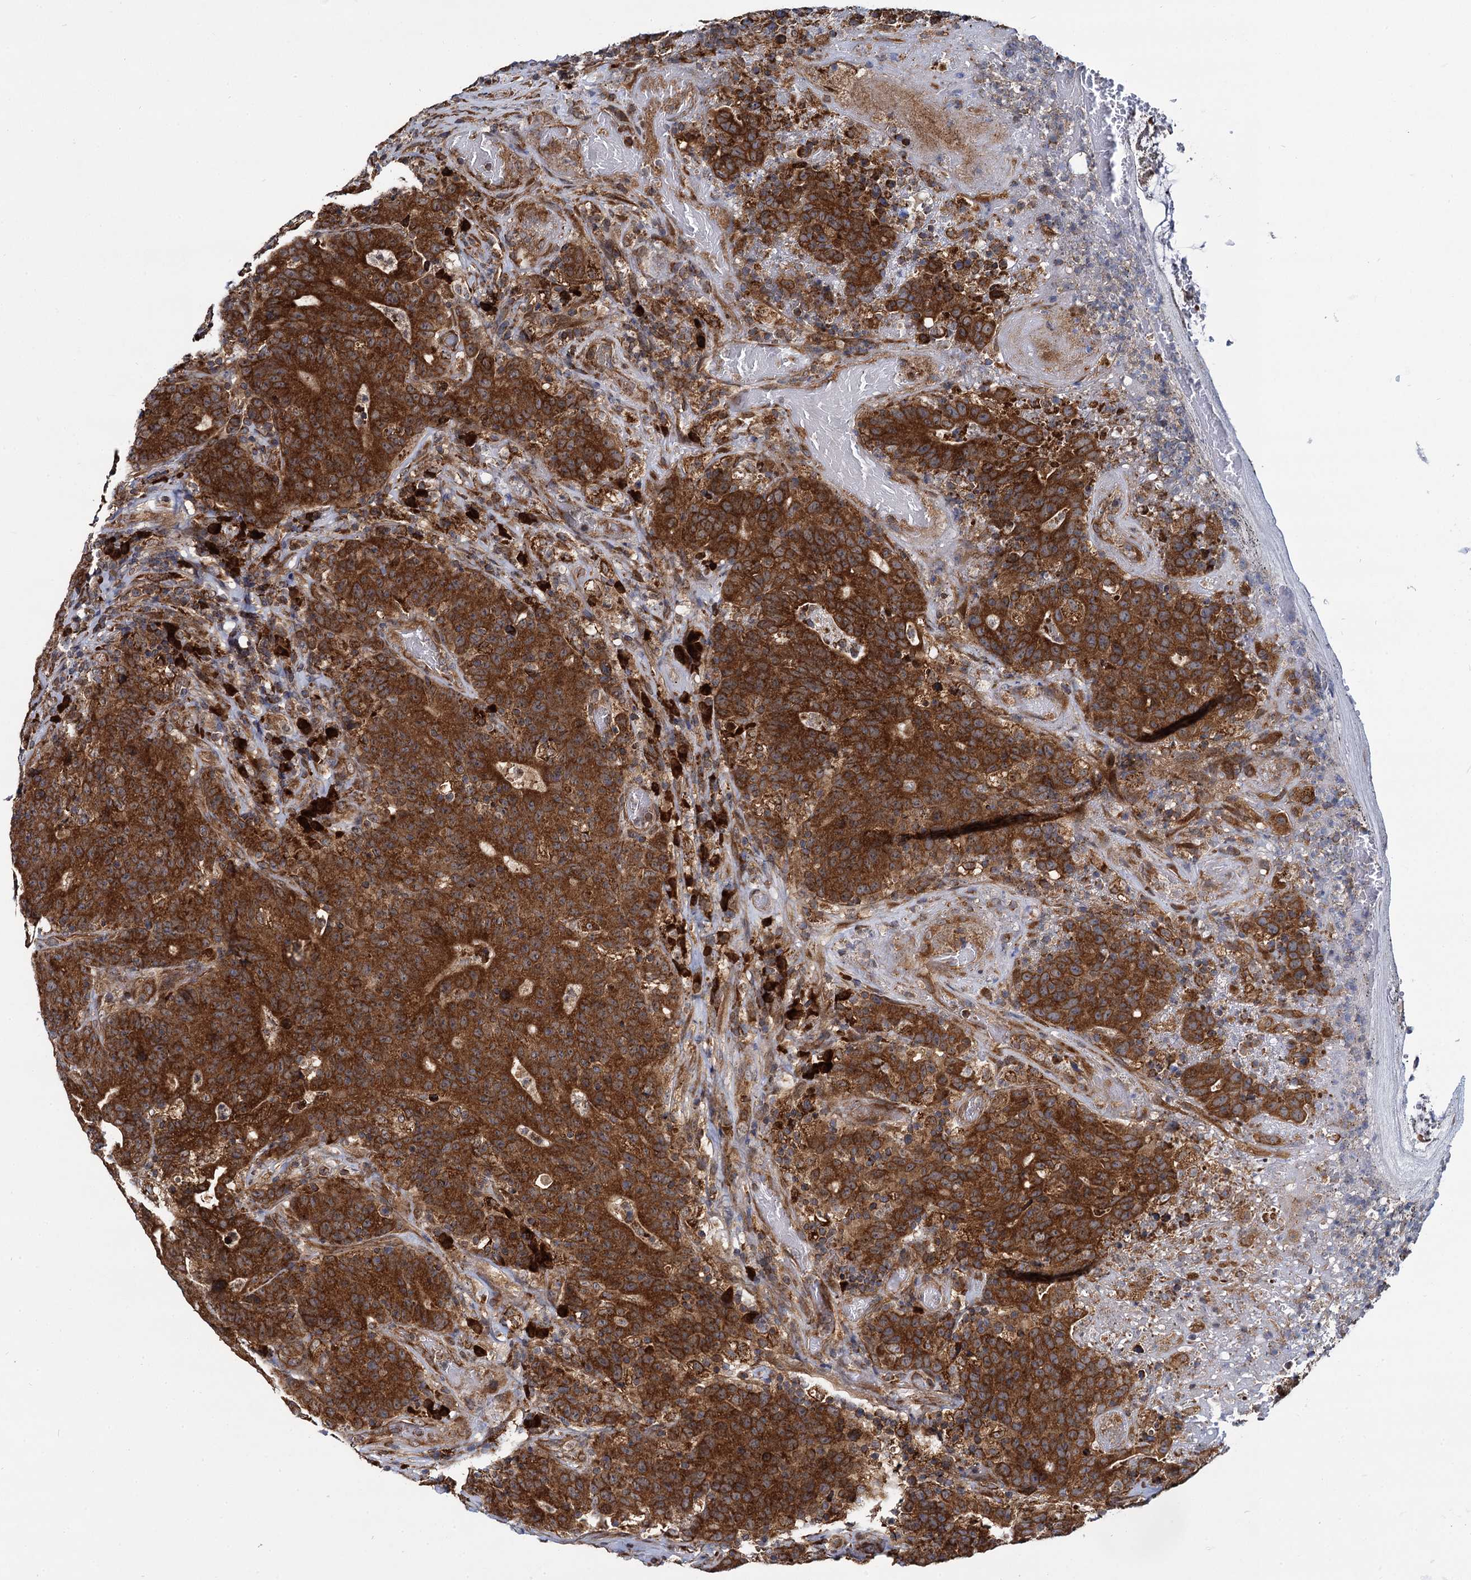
{"staining": {"intensity": "strong", "quantity": ">75%", "location": "cytoplasmic/membranous"}, "tissue": "colorectal cancer", "cell_type": "Tumor cells", "image_type": "cancer", "snomed": [{"axis": "morphology", "description": "Adenocarcinoma, NOS"}, {"axis": "topography", "description": "Colon"}], "caption": "High-magnification brightfield microscopy of colorectal cancer stained with DAB (3,3'-diaminobenzidine) (brown) and counterstained with hematoxylin (blue). tumor cells exhibit strong cytoplasmic/membranous staining is appreciated in about>75% of cells. Using DAB (brown) and hematoxylin (blue) stains, captured at high magnification using brightfield microscopy.", "gene": "UFM1", "patient": {"sex": "female", "age": 75}}